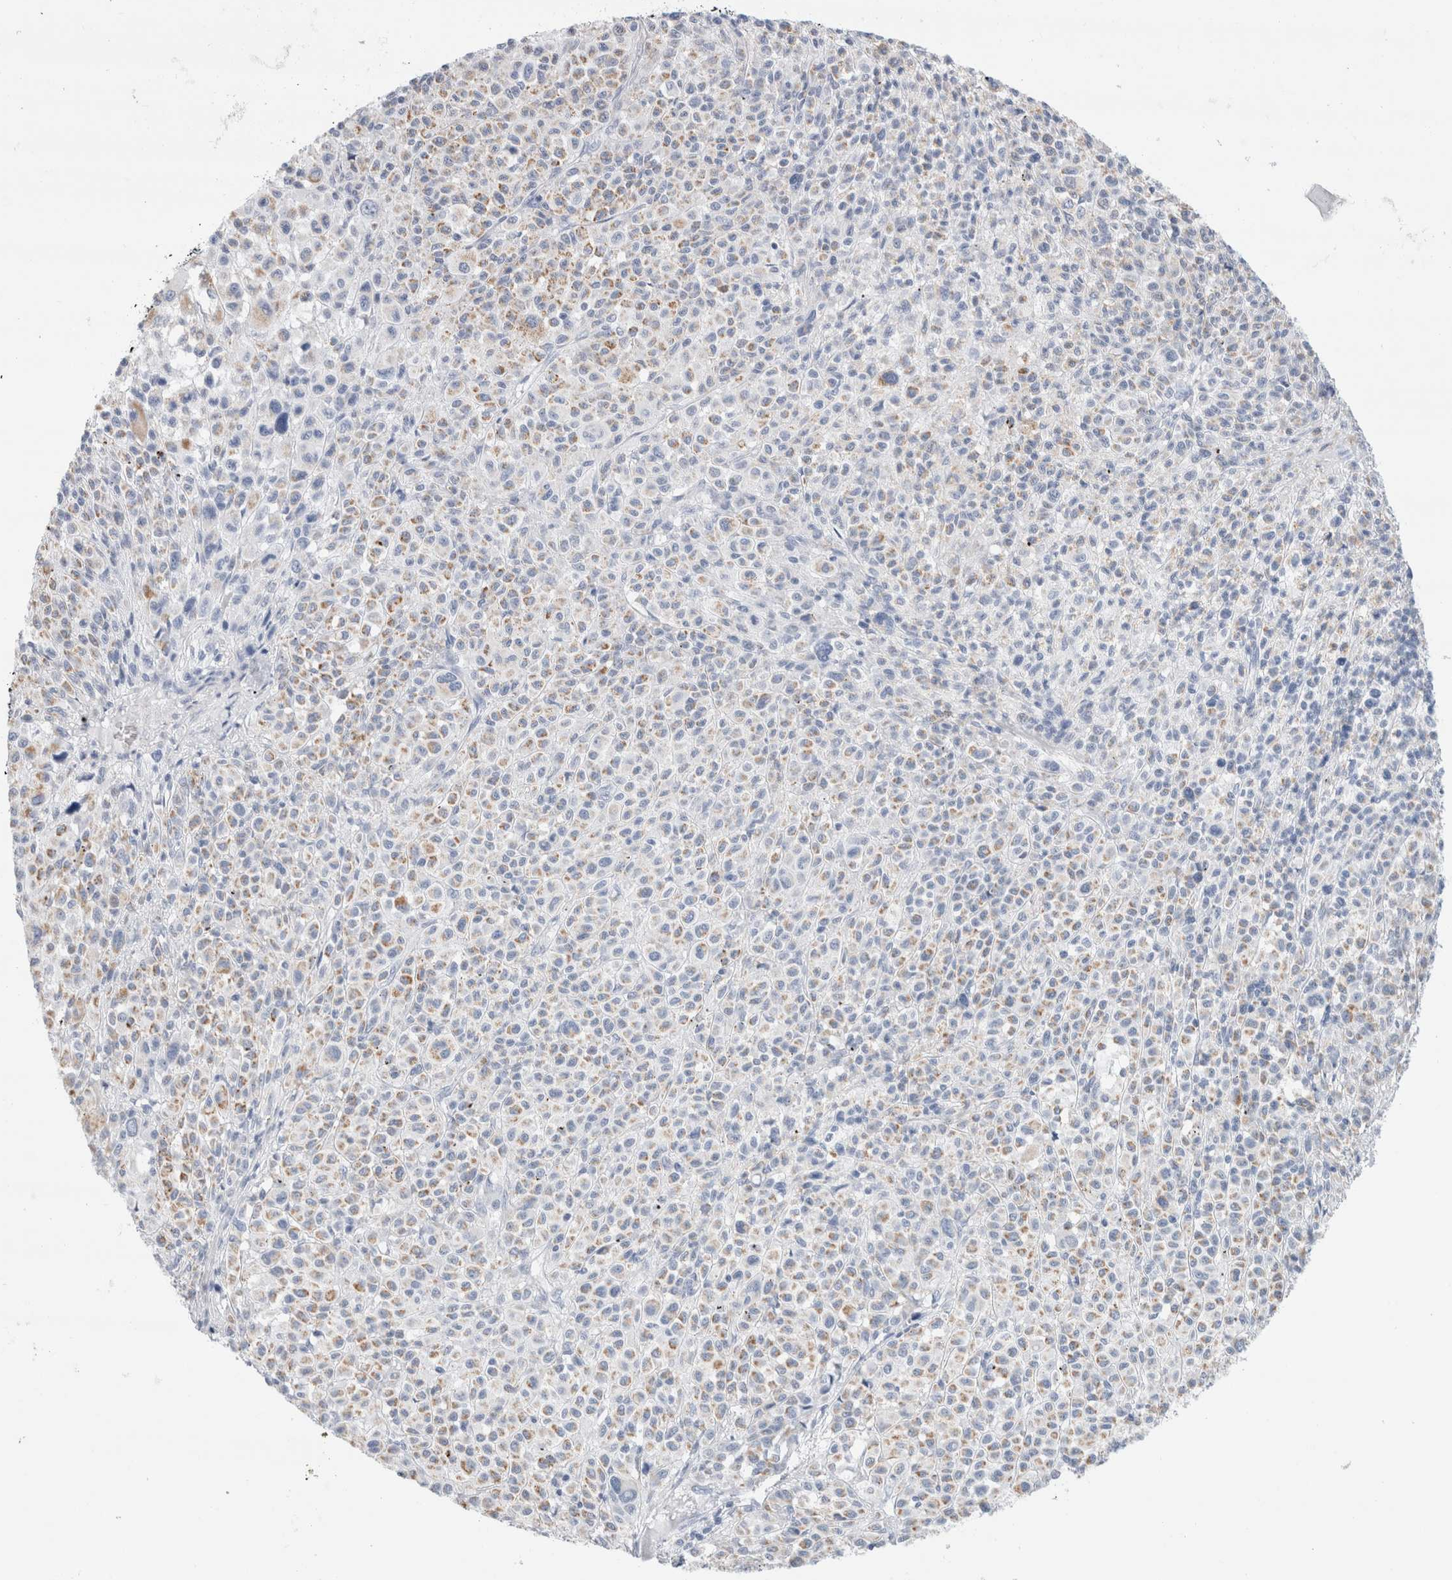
{"staining": {"intensity": "moderate", "quantity": "25%-75%", "location": "cytoplasmic/membranous"}, "tissue": "melanoma", "cell_type": "Tumor cells", "image_type": "cancer", "snomed": [{"axis": "morphology", "description": "Malignant melanoma, Metastatic site"}, {"axis": "topography", "description": "Skin"}], "caption": "Melanoma tissue exhibits moderate cytoplasmic/membranous staining in about 25%-75% of tumor cells, visualized by immunohistochemistry.", "gene": "ECHDC2", "patient": {"sex": "female", "age": 74}}